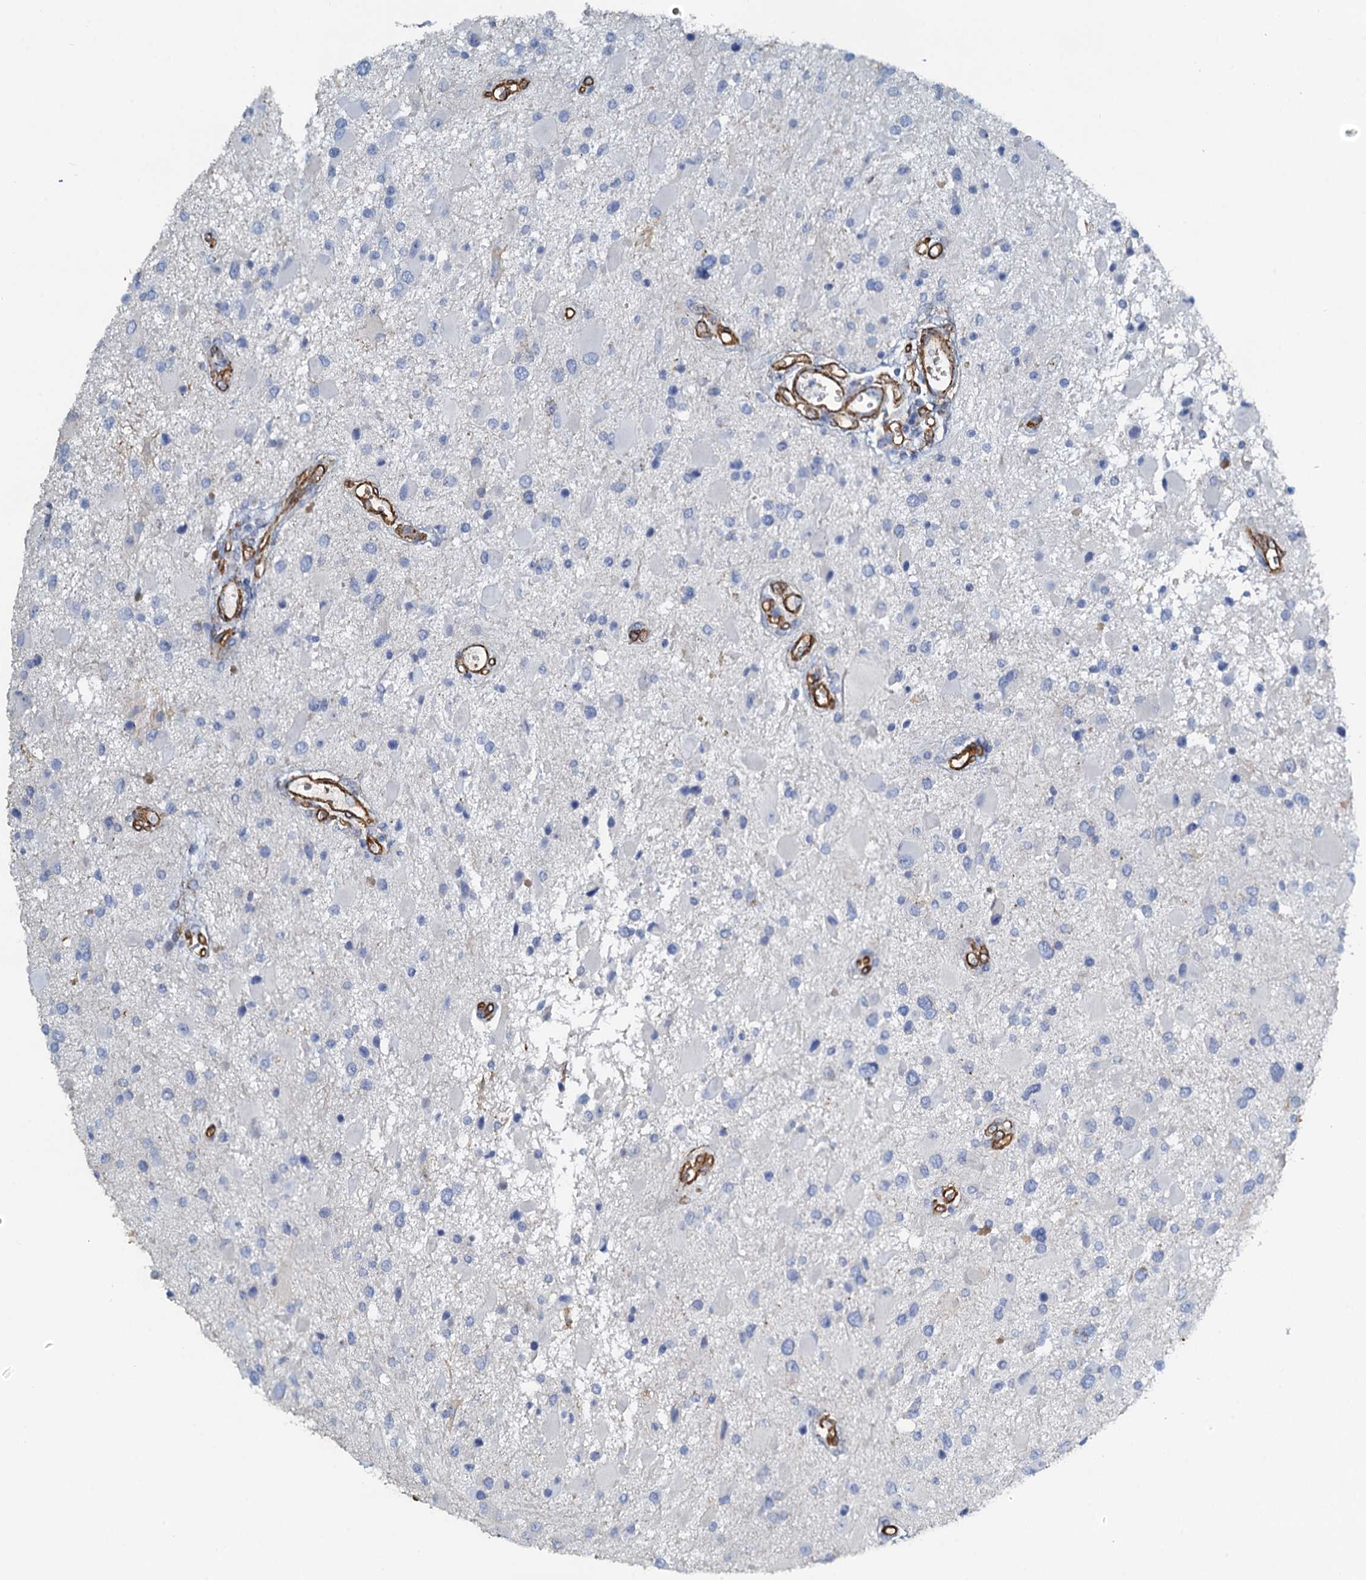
{"staining": {"intensity": "negative", "quantity": "none", "location": "none"}, "tissue": "glioma", "cell_type": "Tumor cells", "image_type": "cancer", "snomed": [{"axis": "morphology", "description": "Glioma, malignant, High grade"}, {"axis": "topography", "description": "Brain"}], "caption": "Human glioma stained for a protein using immunohistochemistry exhibits no staining in tumor cells.", "gene": "DGKG", "patient": {"sex": "male", "age": 53}}